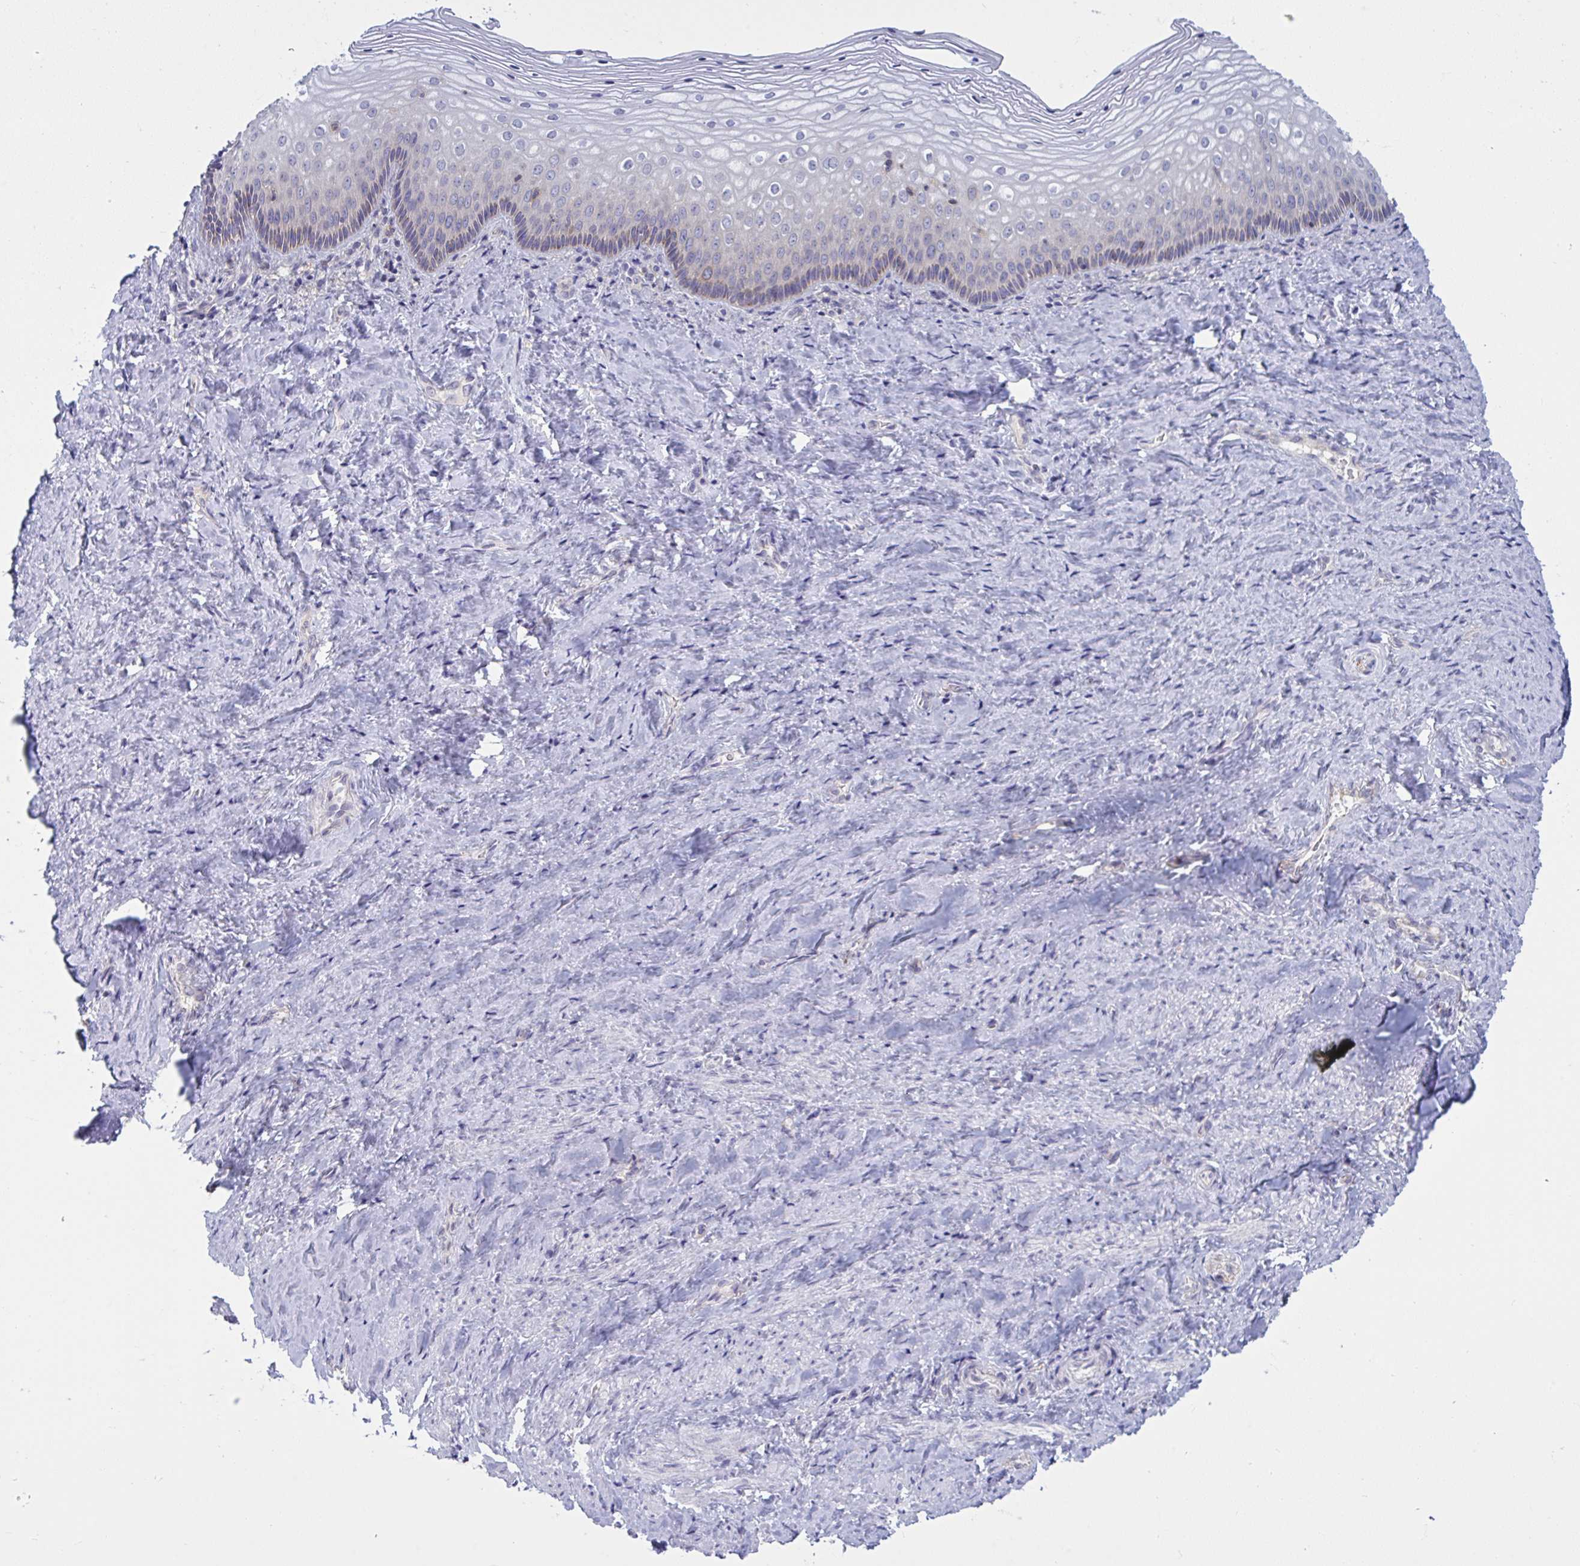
{"staining": {"intensity": "negative", "quantity": "none", "location": "none"}, "tissue": "vagina", "cell_type": "Squamous epithelial cells", "image_type": "normal", "snomed": [{"axis": "morphology", "description": "Normal tissue, NOS"}, {"axis": "topography", "description": "Vagina"}], "caption": "Micrograph shows no protein staining in squamous epithelial cells of benign vagina.", "gene": "TANK", "patient": {"sex": "female", "age": 45}}